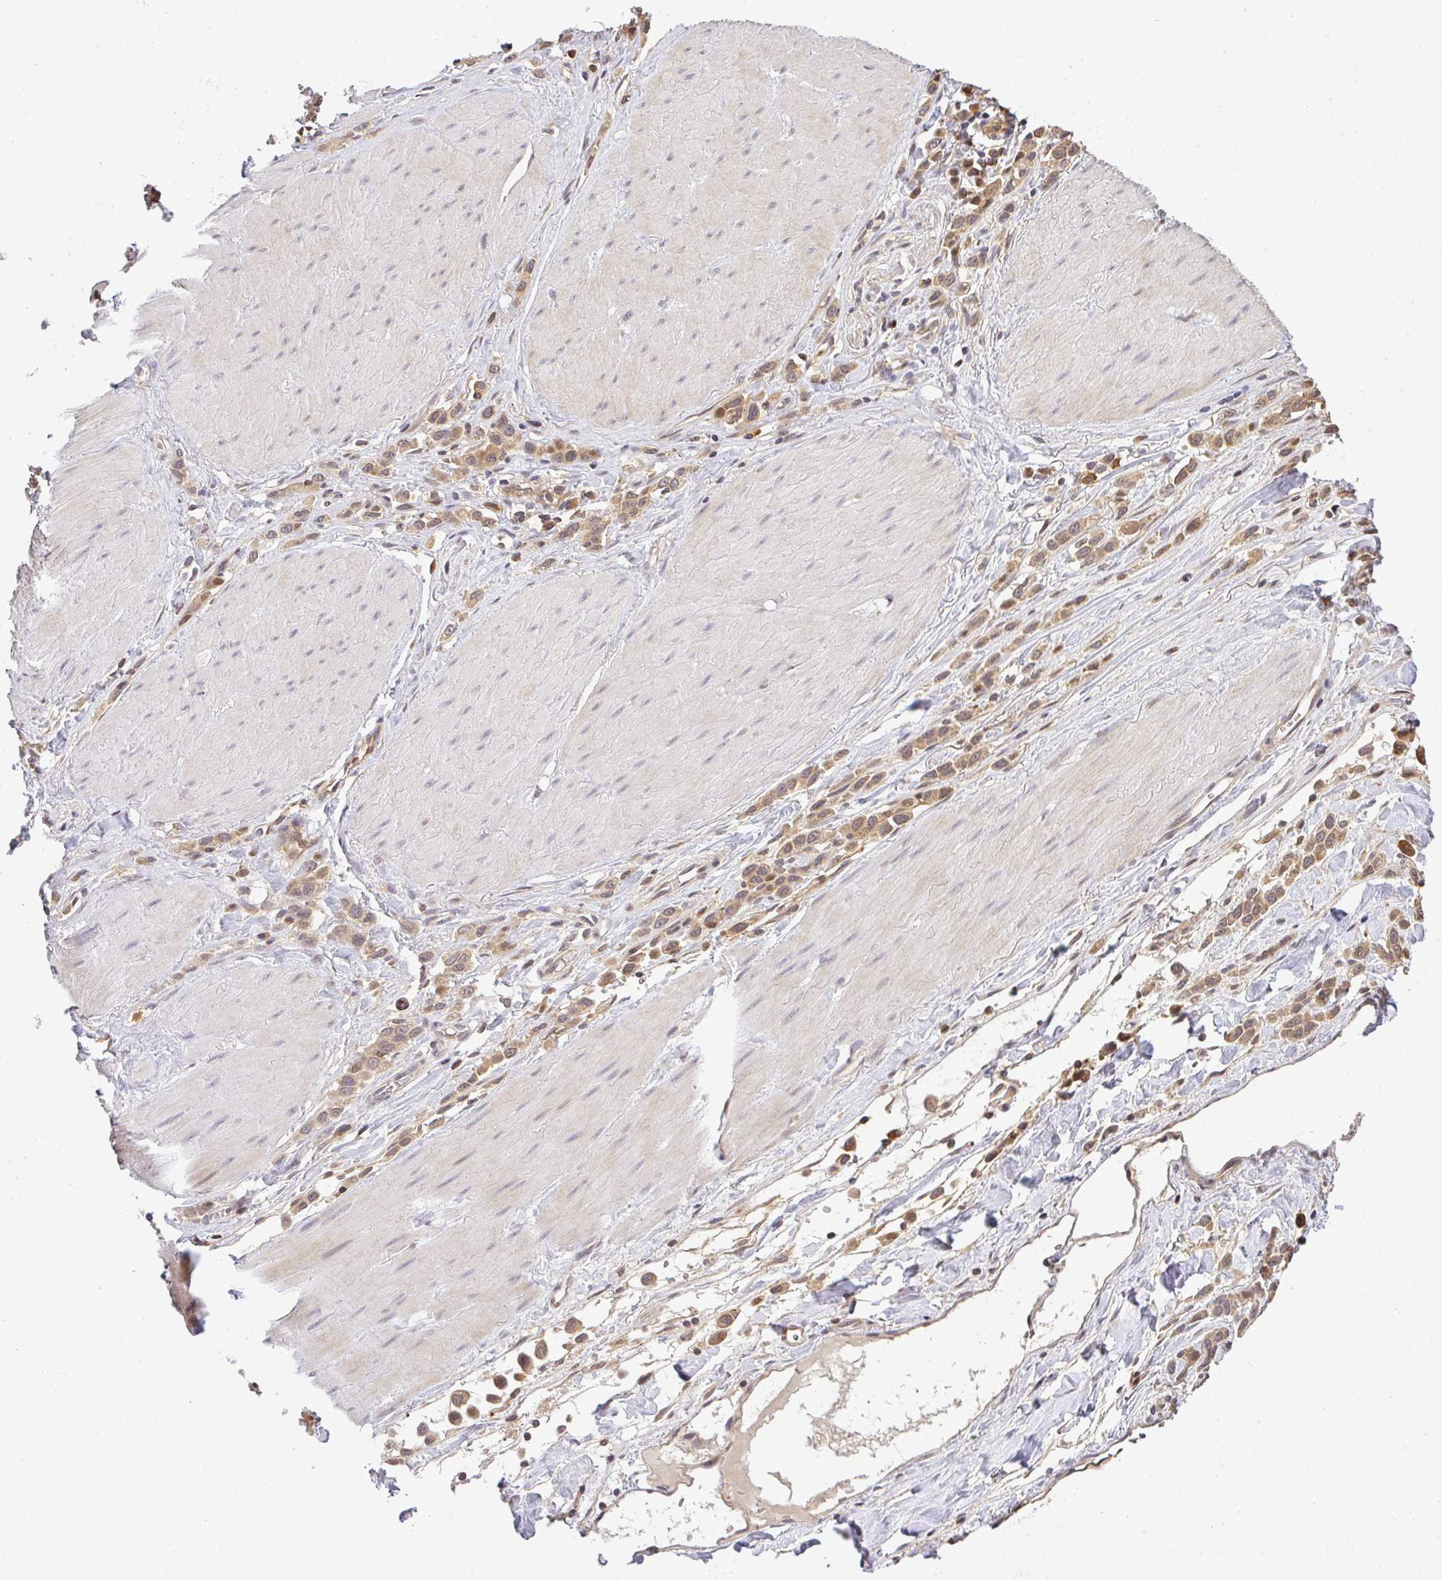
{"staining": {"intensity": "weak", "quantity": ">75%", "location": "cytoplasmic/membranous"}, "tissue": "stomach cancer", "cell_type": "Tumor cells", "image_type": "cancer", "snomed": [{"axis": "morphology", "description": "Adenocarcinoma, NOS"}, {"axis": "topography", "description": "Stomach"}], "caption": "Protein staining shows weak cytoplasmic/membranous positivity in approximately >75% of tumor cells in stomach cancer (adenocarcinoma).", "gene": "FAM153A", "patient": {"sex": "male", "age": 47}}